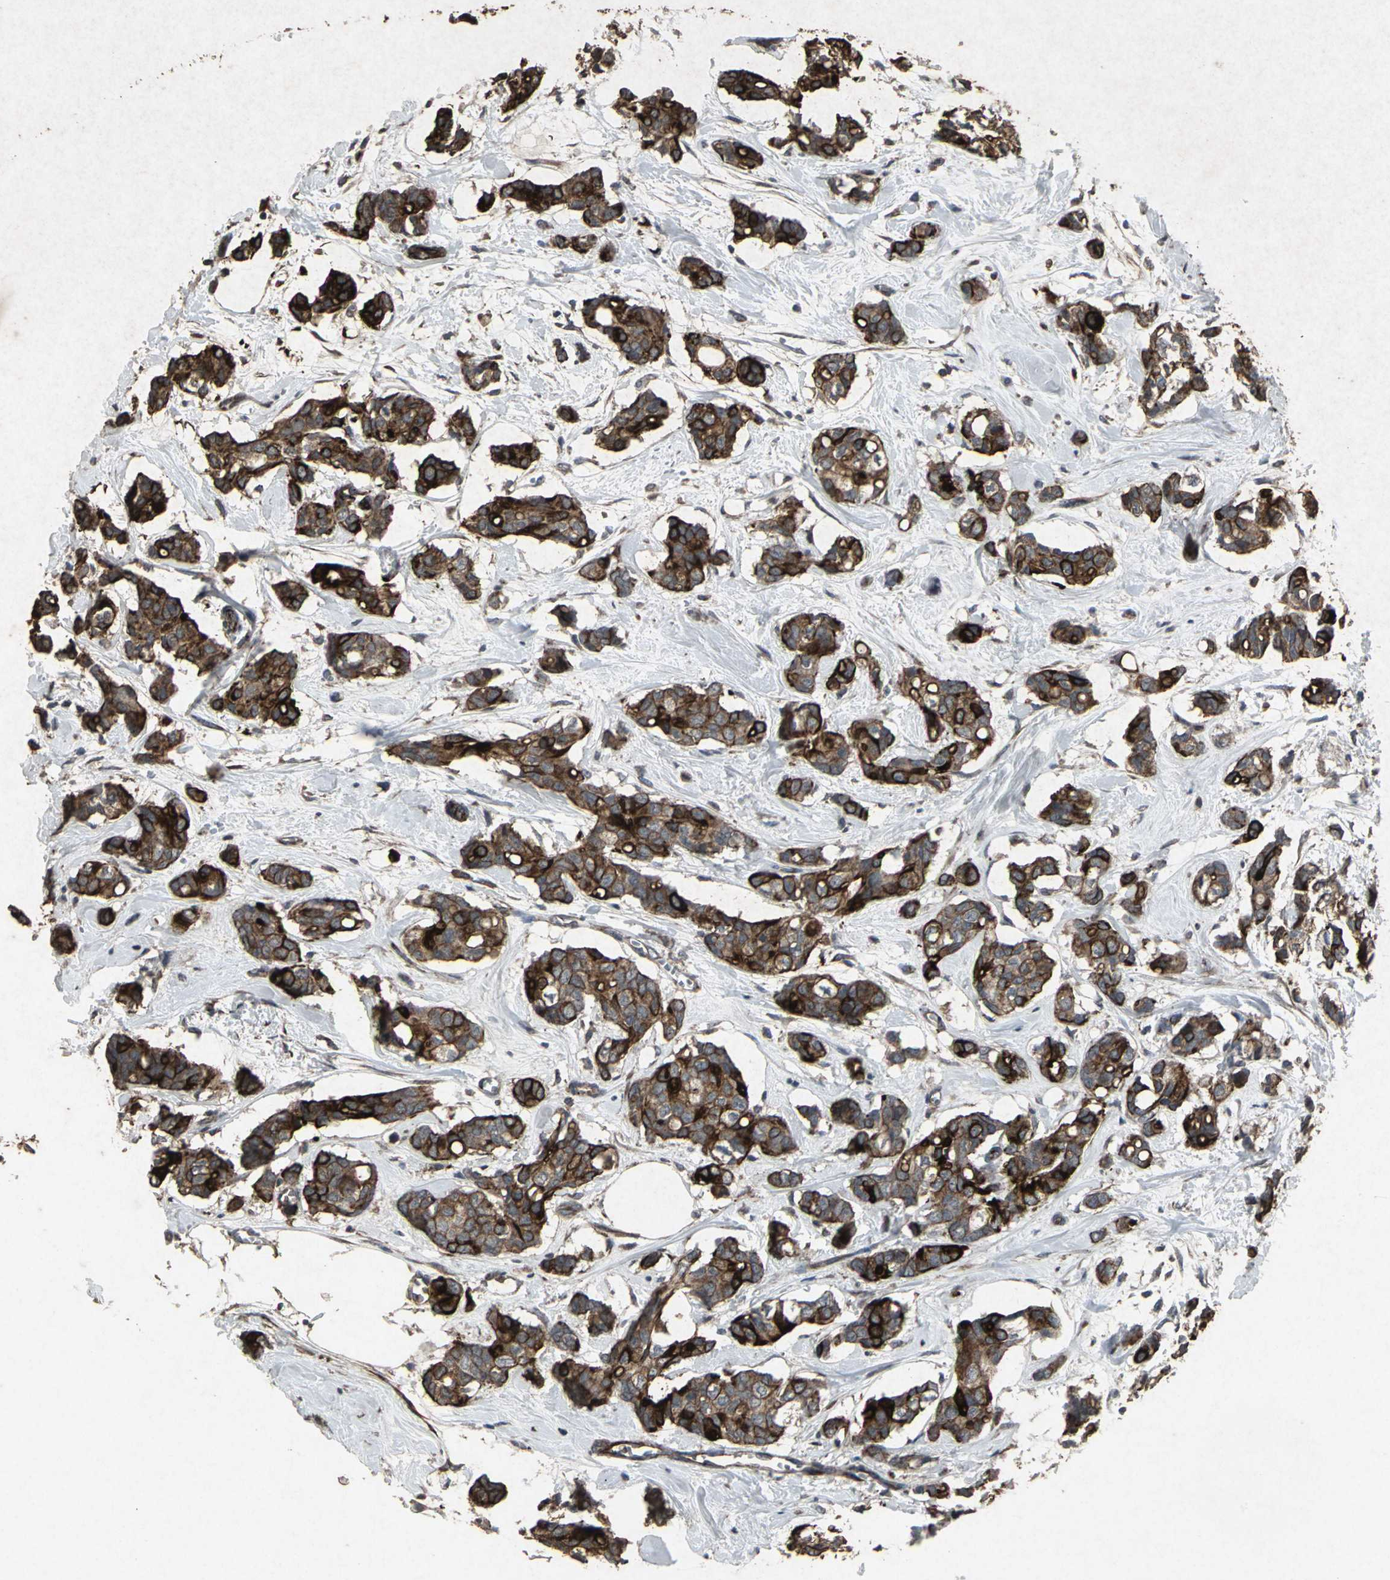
{"staining": {"intensity": "strong", "quantity": ">75%", "location": "cytoplasmic/membranous"}, "tissue": "breast cancer", "cell_type": "Tumor cells", "image_type": "cancer", "snomed": [{"axis": "morphology", "description": "Duct carcinoma"}, {"axis": "topography", "description": "Breast"}], "caption": "A micrograph of breast cancer stained for a protein shows strong cytoplasmic/membranous brown staining in tumor cells. Nuclei are stained in blue.", "gene": "CCR9", "patient": {"sex": "female", "age": 84}}